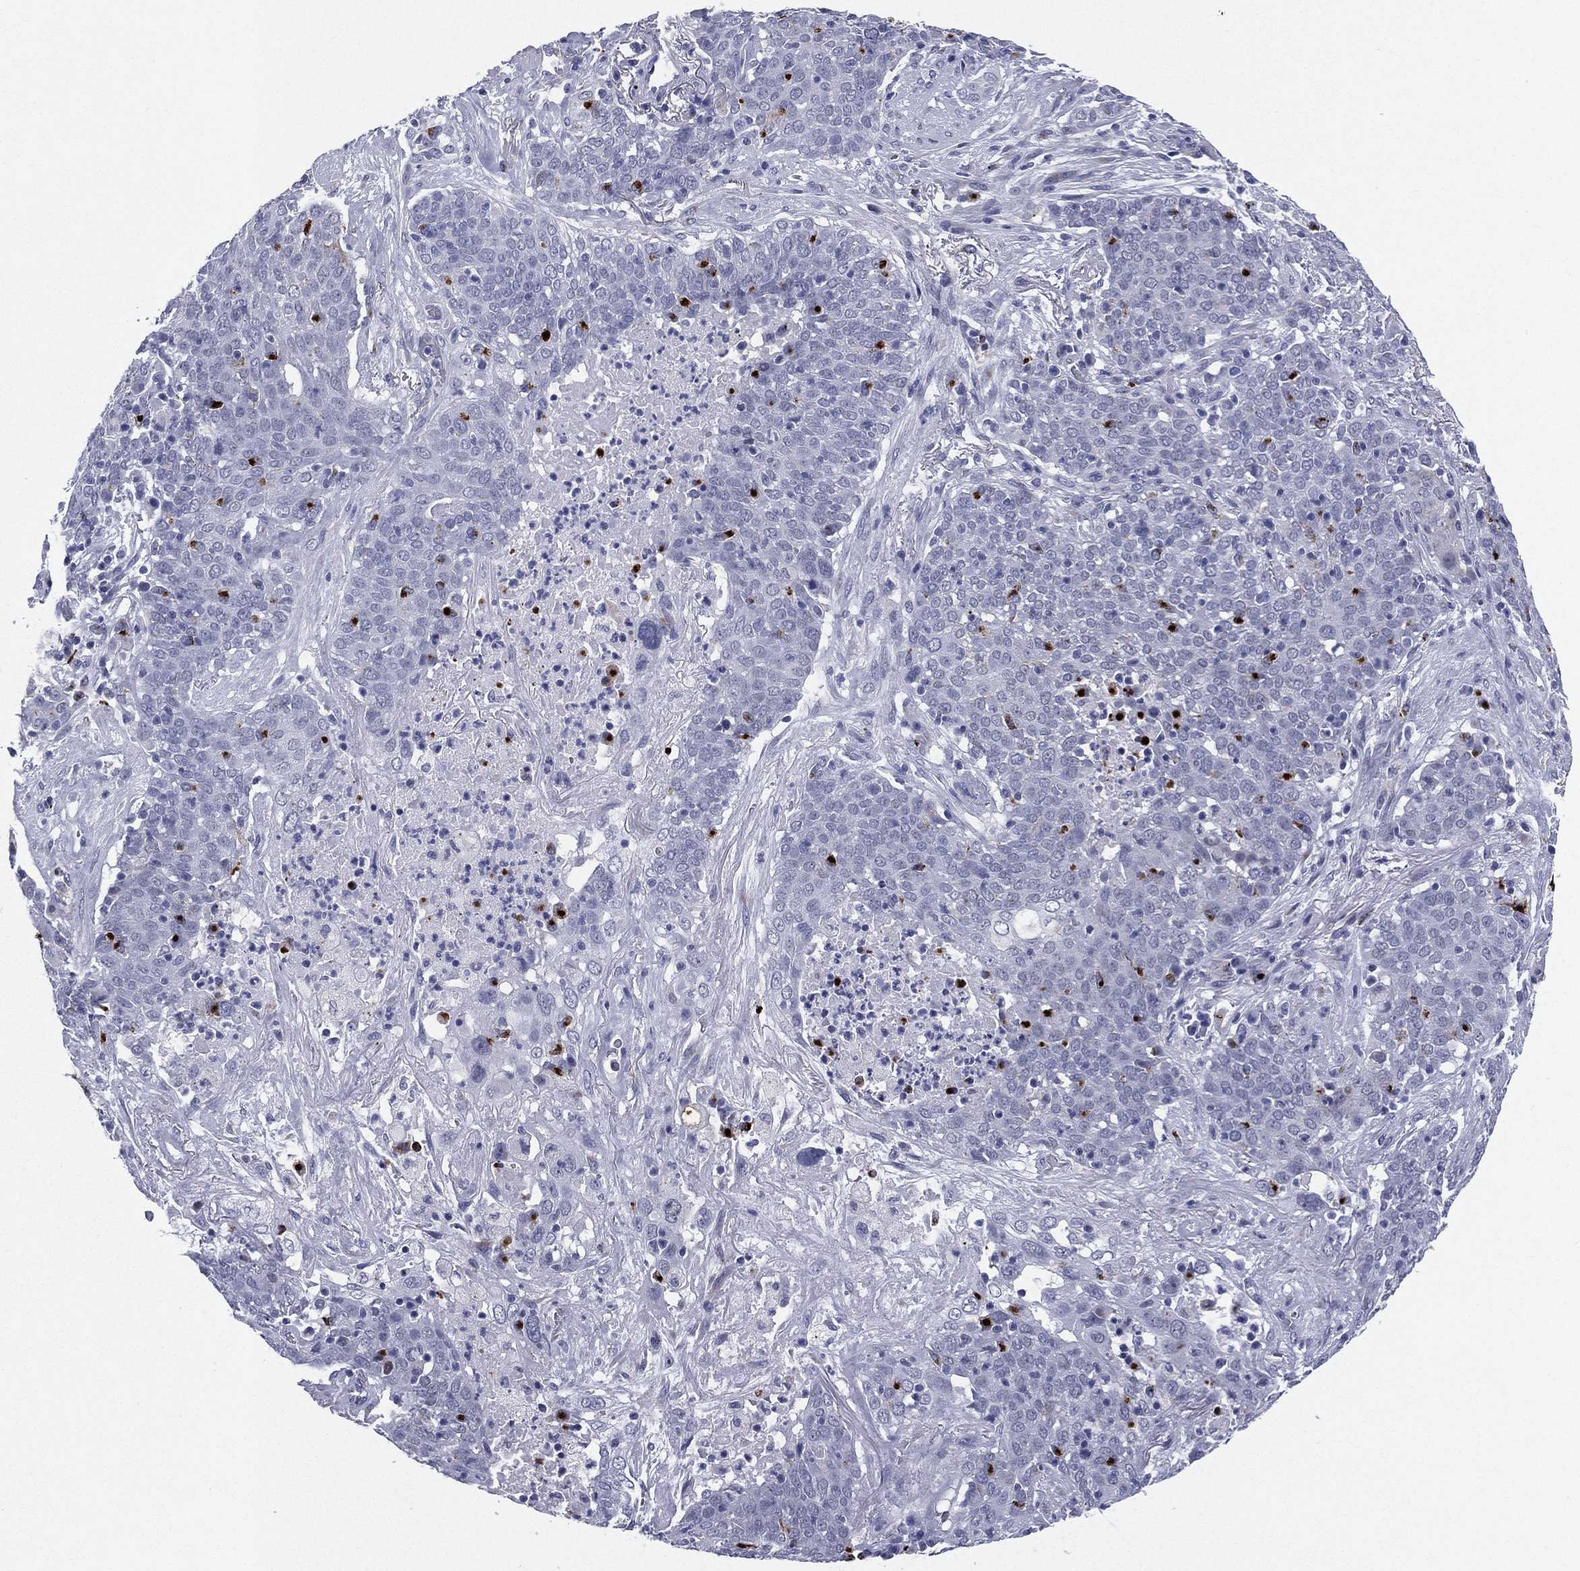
{"staining": {"intensity": "negative", "quantity": "none", "location": "none"}, "tissue": "lung cancer", "cell_type": "Tumor cells", "image_type": "cancer", "snomed": [{"axis": "morphology", "description": "Squamous cell carcinoma, NOS"}, {"axis": "topography", "description": "Lung"}], "caption": "Human lung cancer stained for a protein using IHC reveals no positivity in tumor cells.", "gene": "HLA-DOA", "patient": {"sex": "male", "age": 82}}